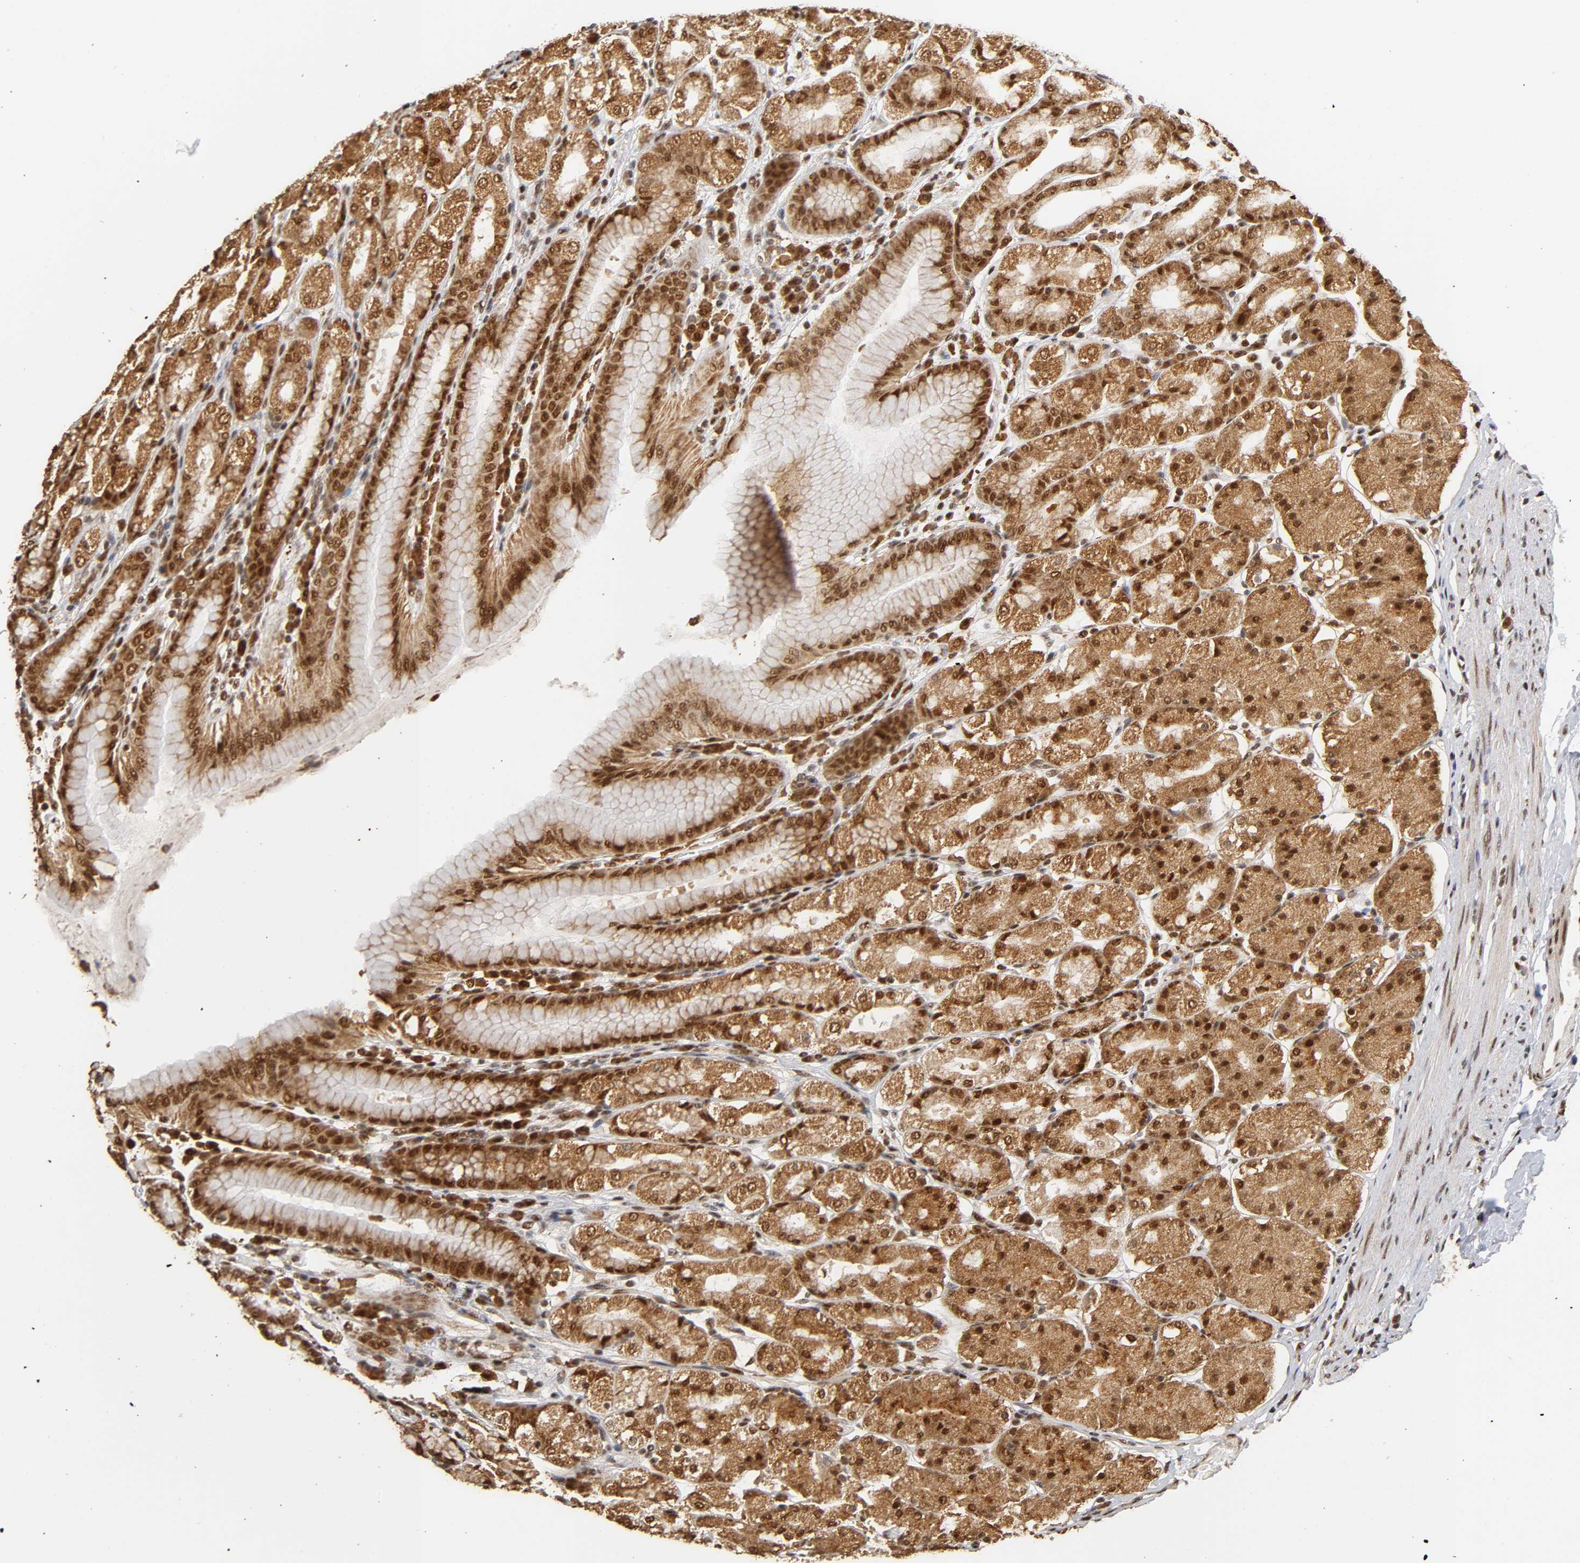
{"staining": {"intensity": "strong", "quantity": ">75%", "location": "cytoplasmic/membranous,nuclear"}, "tissue": "stomach", "cell_type": "Glandular cells", "image_type": "normal", "snomed": [{"axis": "morphology", "description": "Normal tissue, NOS"}, {"axis": "topography", "description": "Stomach, upper"}], "caption": "DAB (3,3'-diaminobenzidine) immunohistochemical staining of benign human stomach shows strong cytoplasmic/membranous,nuclear protein positivity in about >75% of glandular cells.", "gene": "RNF122", "patient": {"sex": "male", "age": 68}}